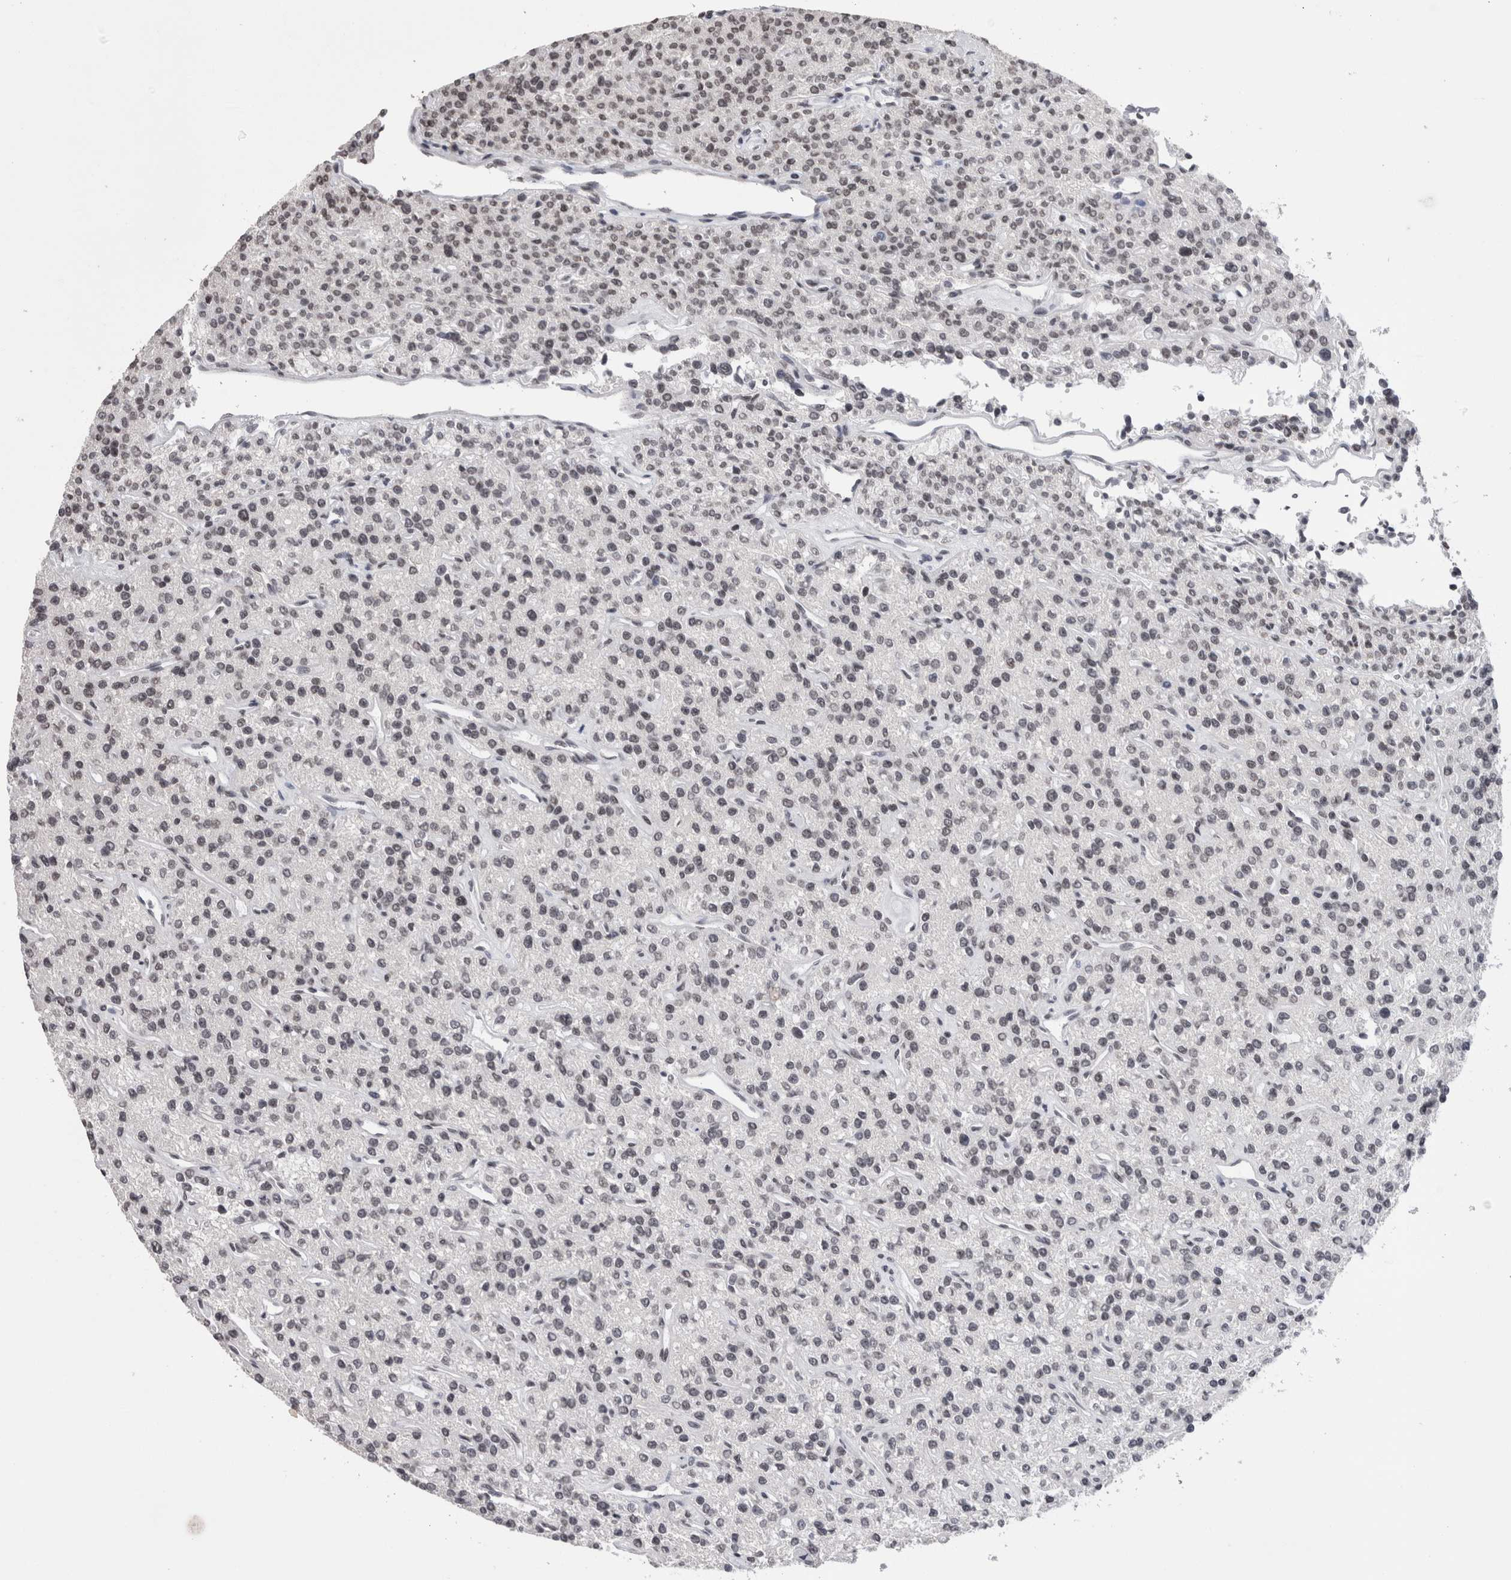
{"staining": {"intensity": "strong", "quantity": "25%-75%", "location": "nuclear"}, "tissue": "parathyroid gland", "cell_type": "Glandular cells", "image_type": "normal", "snomed": [{"axis": "morphology", "description": "Normal tissue, NOS"}, {"axis": "topography", "description": "Parathyroid gland"}], "caption": "A brown stain highlights strong nuclear expression of a protein in glandular cells of benign human parathyroid gland. Using DAB (brown) and hematoxylin (blue) stains, captured at high magnification using brightfield microscopy.", "gene": "SMC1A", "patient": {"sex": "male", "age": 46}}